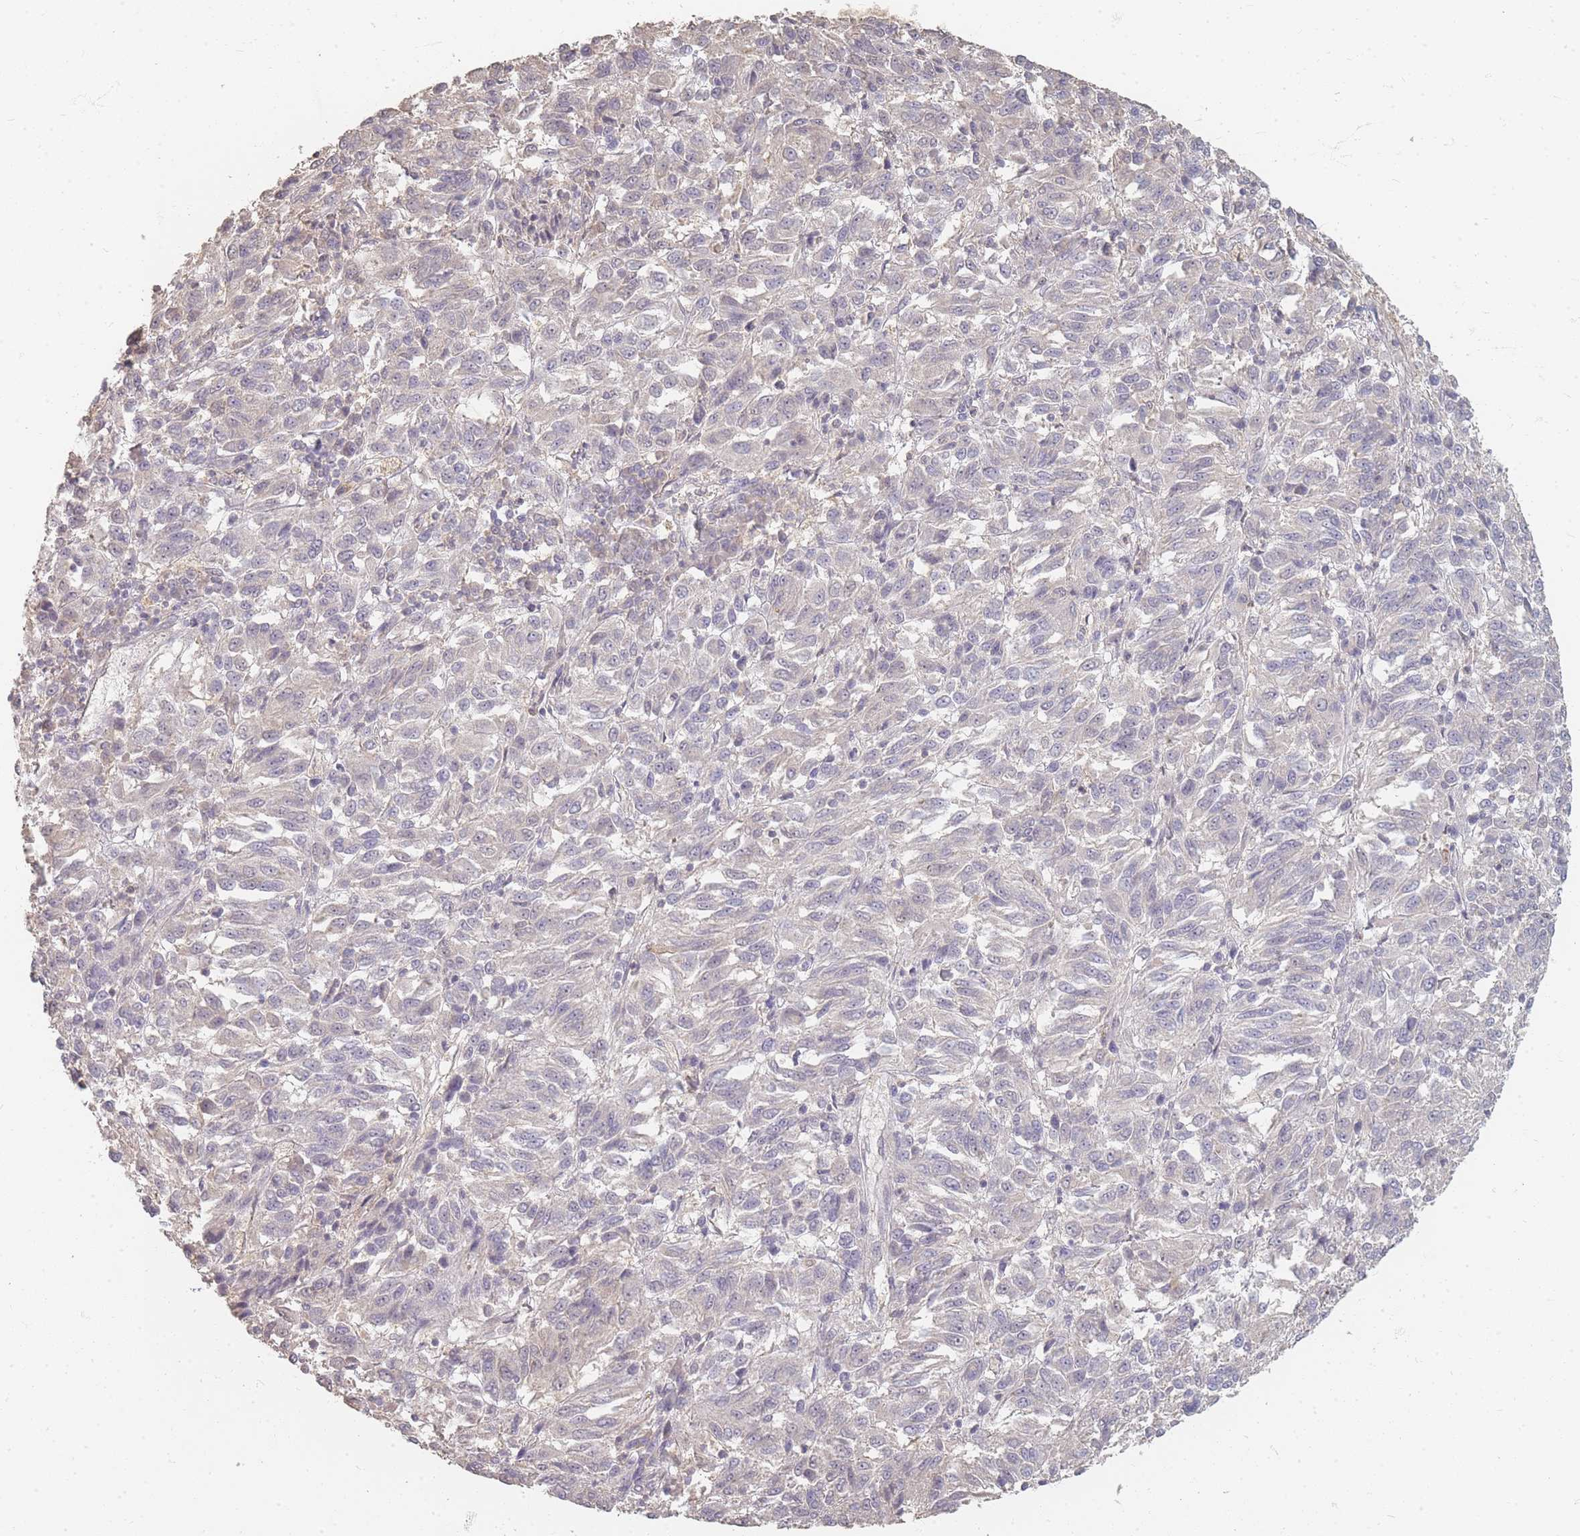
{"staining": {"intensity": "negative", "quantity": "none", "location": "none"}, "tissue": "melanoma", "cell_type": "Tumor cells", "image_type": "cancer", "snomed": [{"axis": "morphology", "description": "Malignant melanoma, Metastatic site"}, {"axis": "topography", "description": "Lung"}], "caption": "DAB (3,3'-diaminobenzidine) immunohistochemical staining of human malignant melanoma (metastatic site) demonstrates no significant staining in tumor cells.", "gene": "RFTN1", "patient": {"sex": "male", "age": 64}}